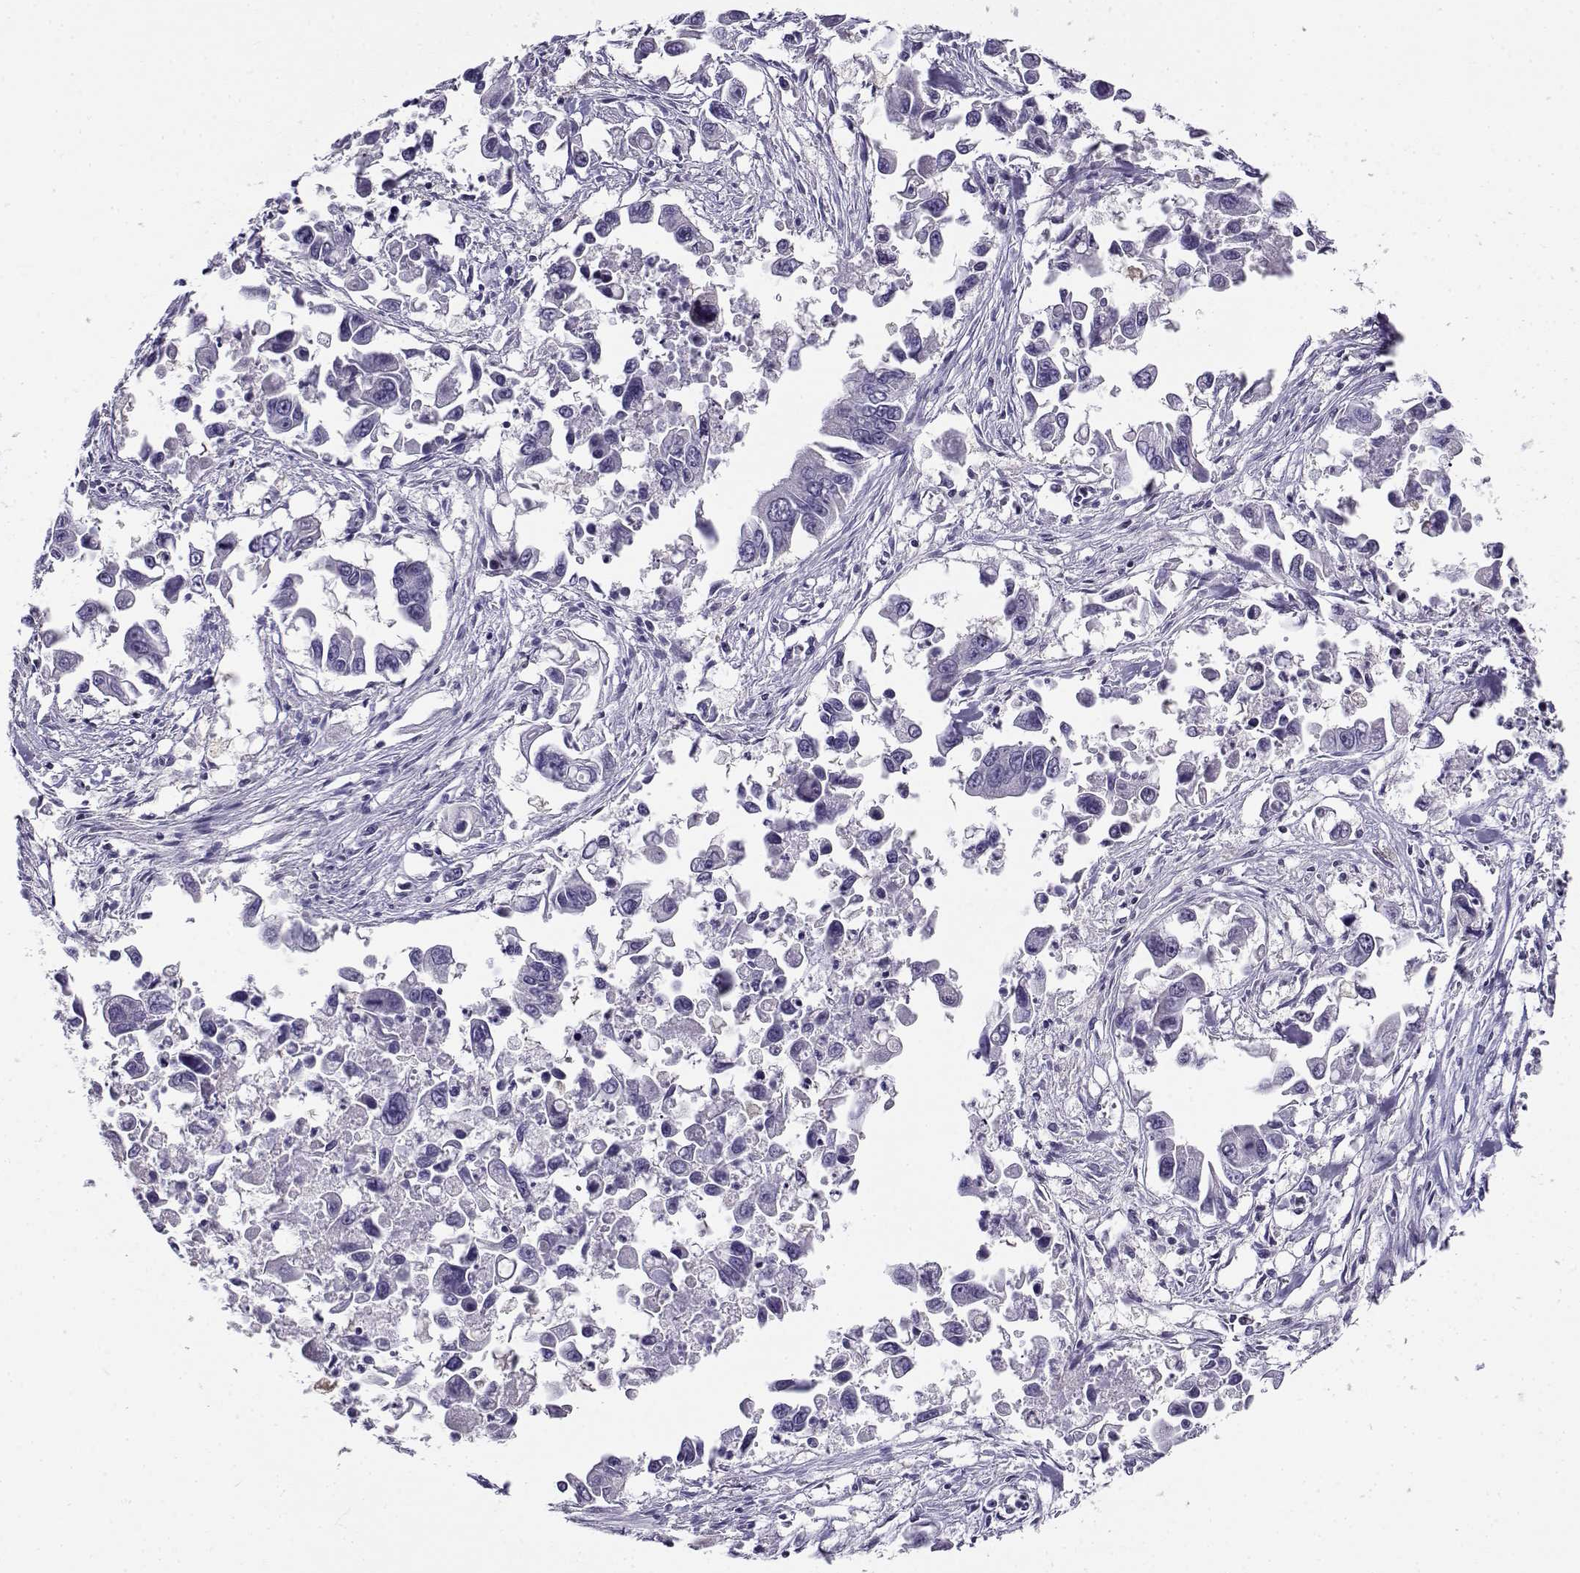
{"staining": {"intensity": "negative", "quantity": "none", "location": "none"}, "tissue": "pancreatic cancer", "cell_type": "Tumor cells", "image_type": "cancer", "snomed": [{"axis": "morphology", "description": "Adenocarcinoma, NOS"}, {"axis": "topography", "description": "Pancreas"}], "caption": "High power microscopy image of an IHC histopathology image of pancreatic adenocarcinoma, revealing no significant expression in tumor cells. (Brightfield microscopy of DAB (3,3'-diaminobenzidine) immunohistochemistry at high magnification).", "gene": "FEZF1", "patient": {"sex": "female", "age": 83}}